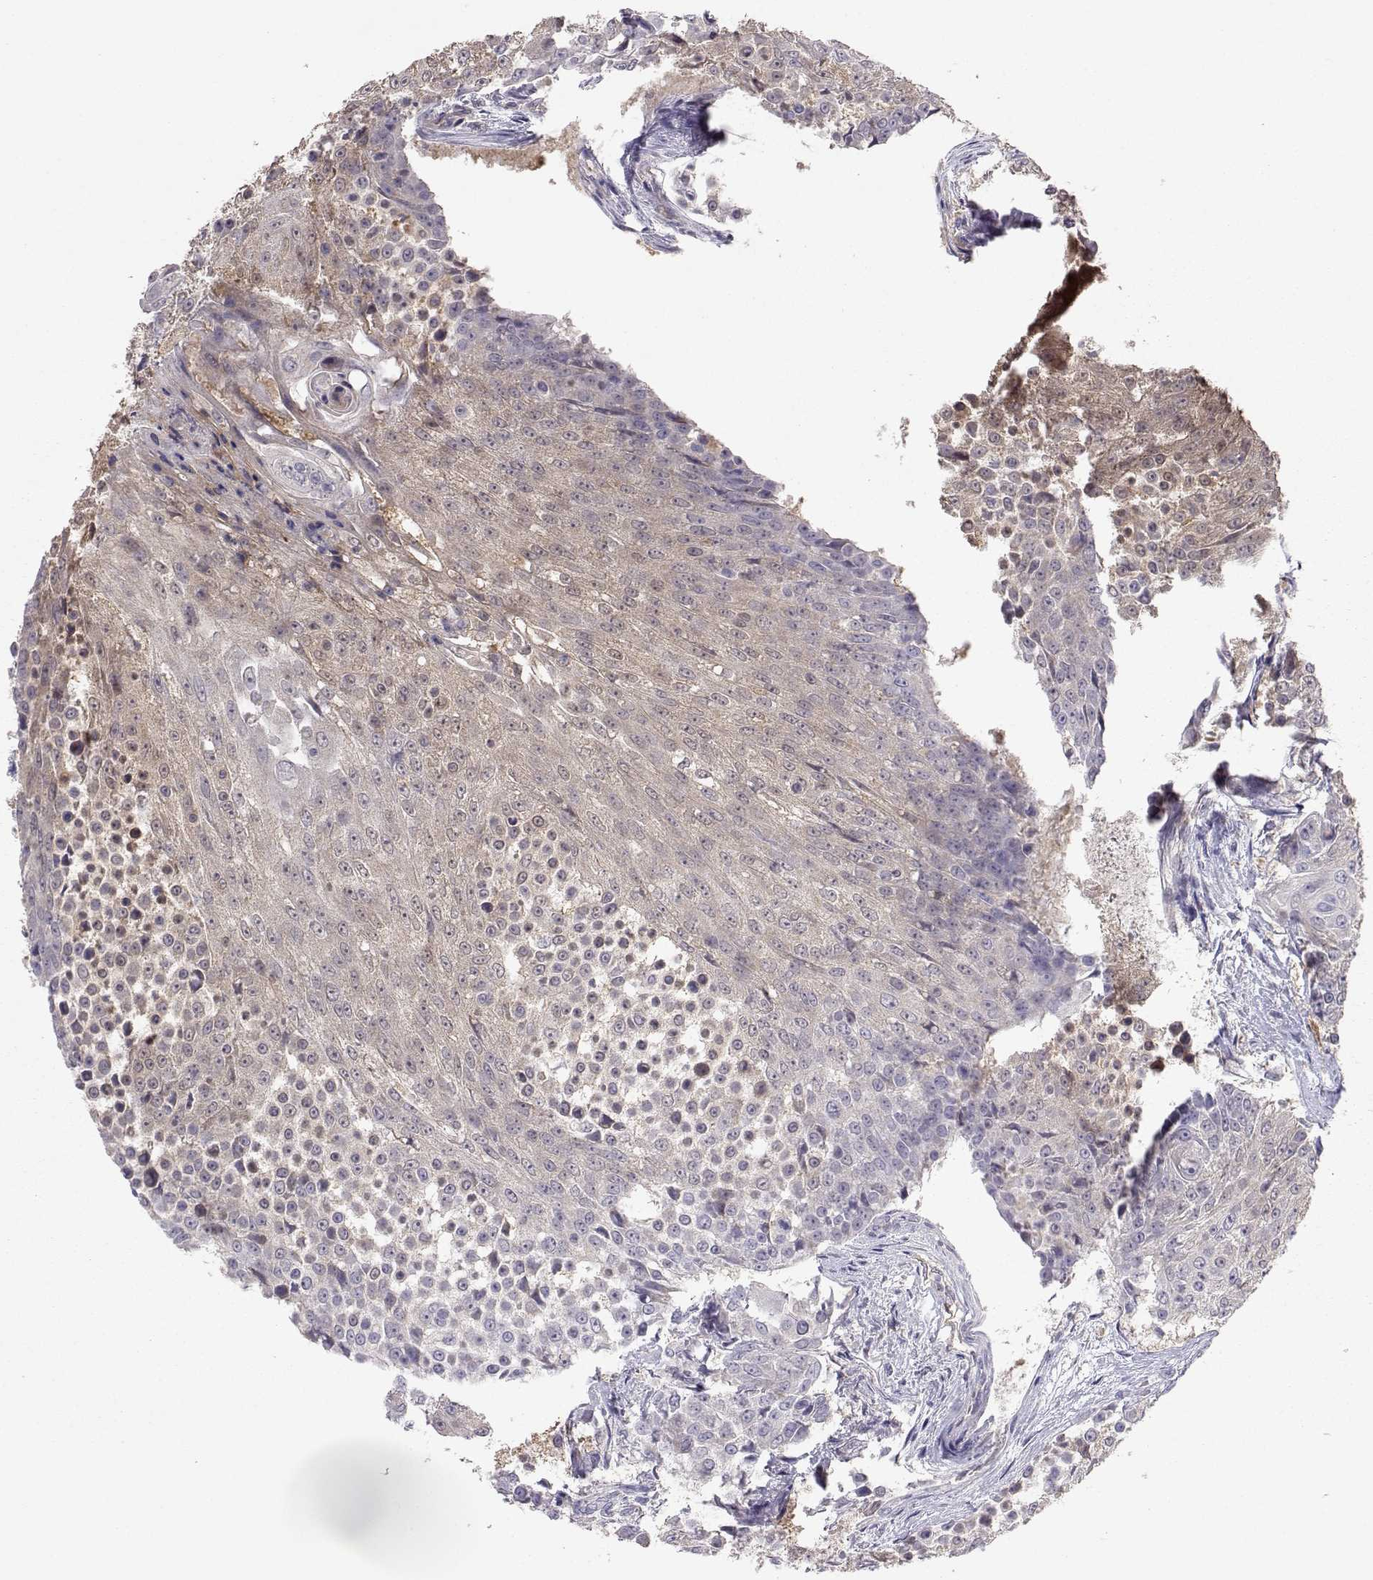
{"staining": {"intensity": "weak", "quantity": "25%-75%", "location": "cytoplasmic/membranous"}, "tissue": "urothelial cancer", "cell_type": "Tumor cells", "image_type": "cancer", "snomed": [{"axis": "morphology", "description": "Urothelial carcinoma, High grade"}, {"axis": "topography", "description": "Urinary bladder"}], "caption": "Immunohistochemical staining of human urothelial carcinoma (high-grade) displays weak cytoplasmic/membranous protein positivity in approximately 25%-75% of tumor cells. The staining was performed using DAB (3,3'-diaminobenzidine), with brown indicating positive protein expression. Nuclei are stained blue with hematoxylin.", "gene": "NCAM2", "patient": {"sex": "female", "age": 63}}